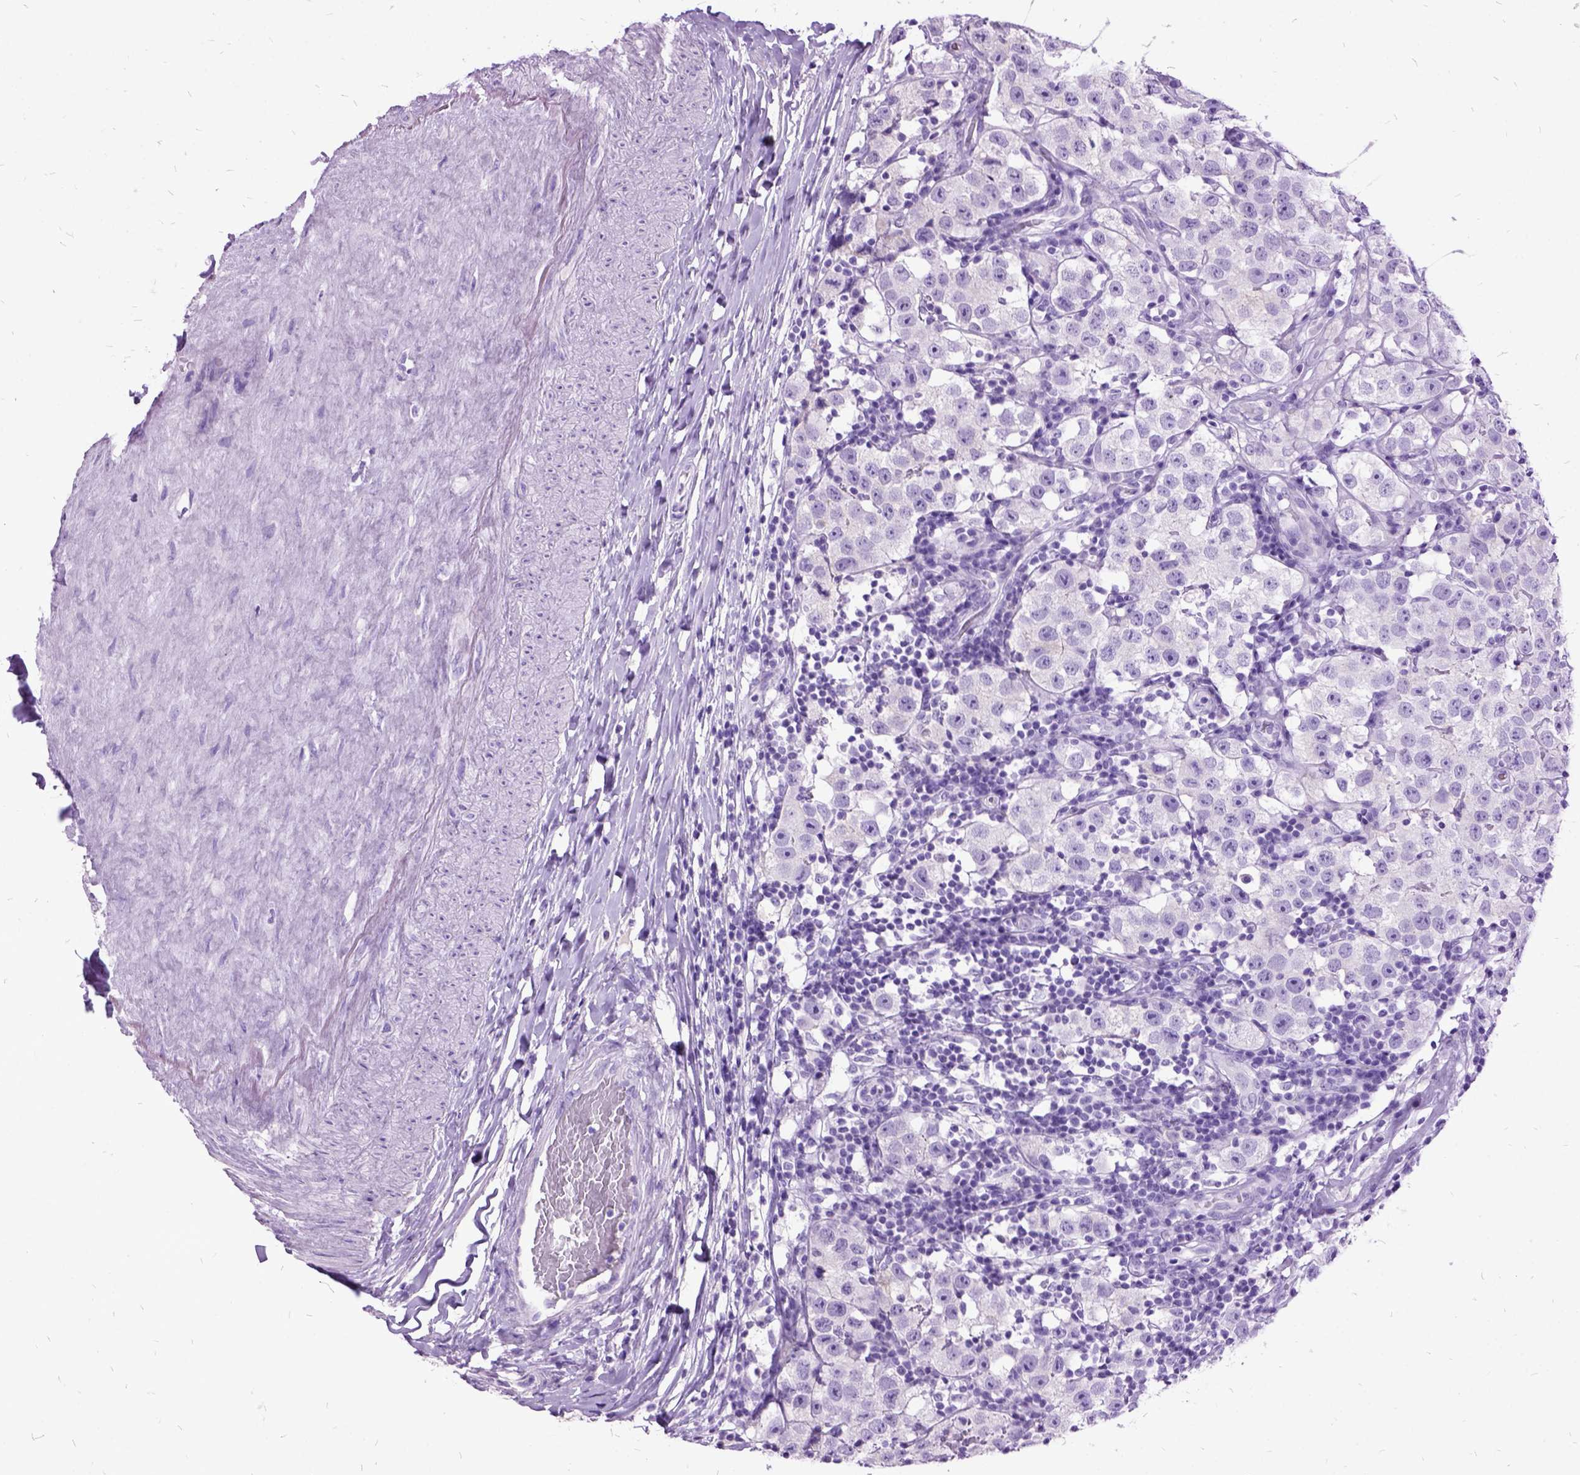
{"staining": {"intensity": "negative", "quantity": "none", "location": "none"}, "tissue": "testis cancer", "cell_type": "Tumor cells", "image_type": "cancer", "snomed": [{"axis": "morphology", "description": "Seminoma, NOS"}, {"axis": "topography", "description": "Testis"}], "caption": "Protein analysis of testis cancer reveals no significant expression in tumor cells.", "gene": "MME", "patient": {"sex": "male", "age": 34}}